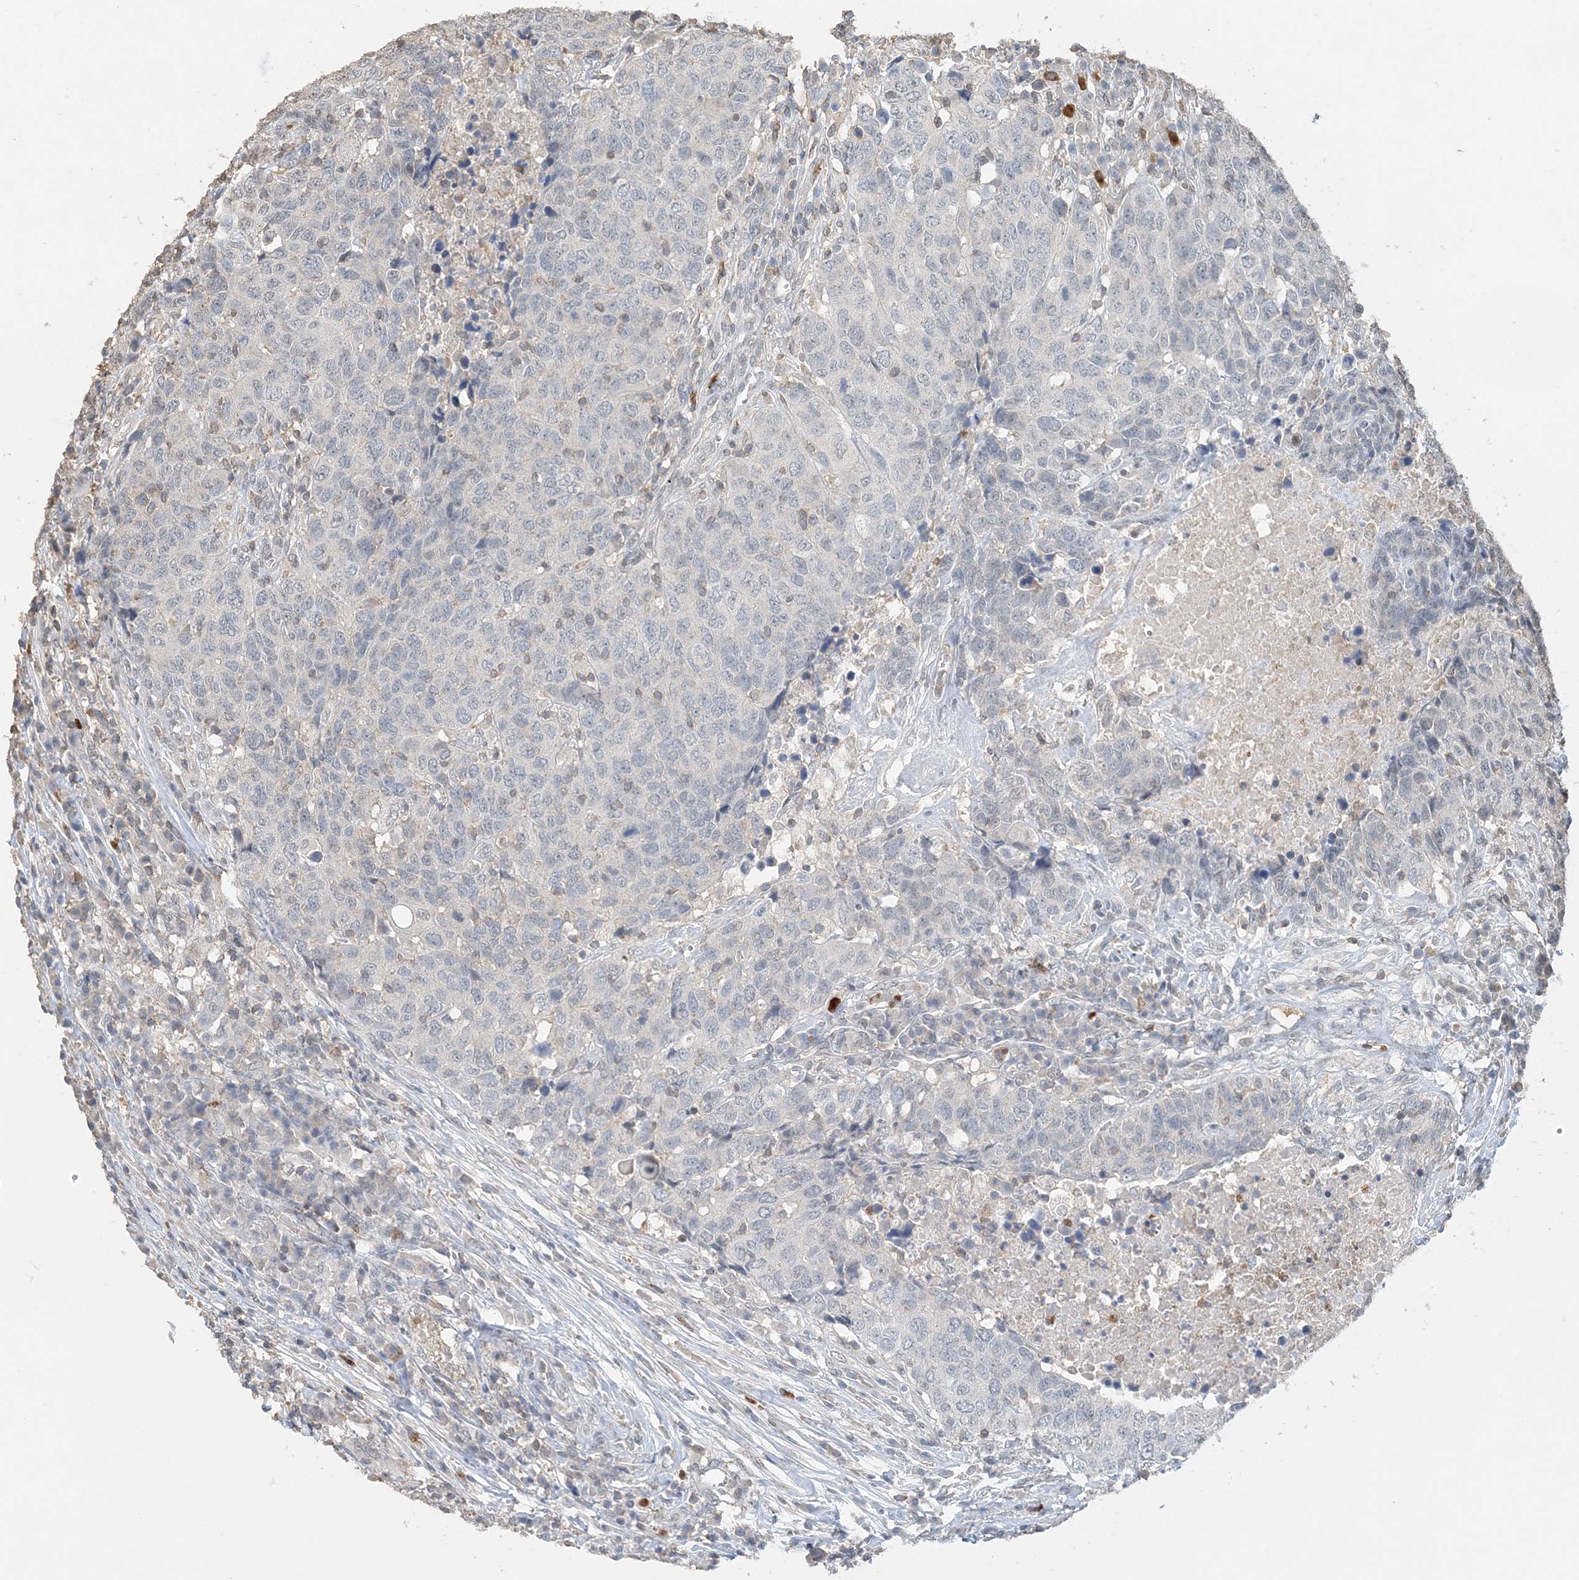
{"staining": {"intensity": "negative", "quantity": "none", "location": "none"}, "tissue": "head and neck cancer", "cell_type": "Tumor cells", "image_type": "cancer", "snomed": [{"axis": "morphology", "description": "Squamous cell carcinoma, NOS"}, {"axis": "topography", "description": "Head-Neck"}], "caption": "Head and neck squamous cell carcinoma stained for a protein using immunohistochemistry (IHC) demonstrates no expression tumor cells.", "gene": "FAM110A", "patient": {"sex": "male", "age": 66}}